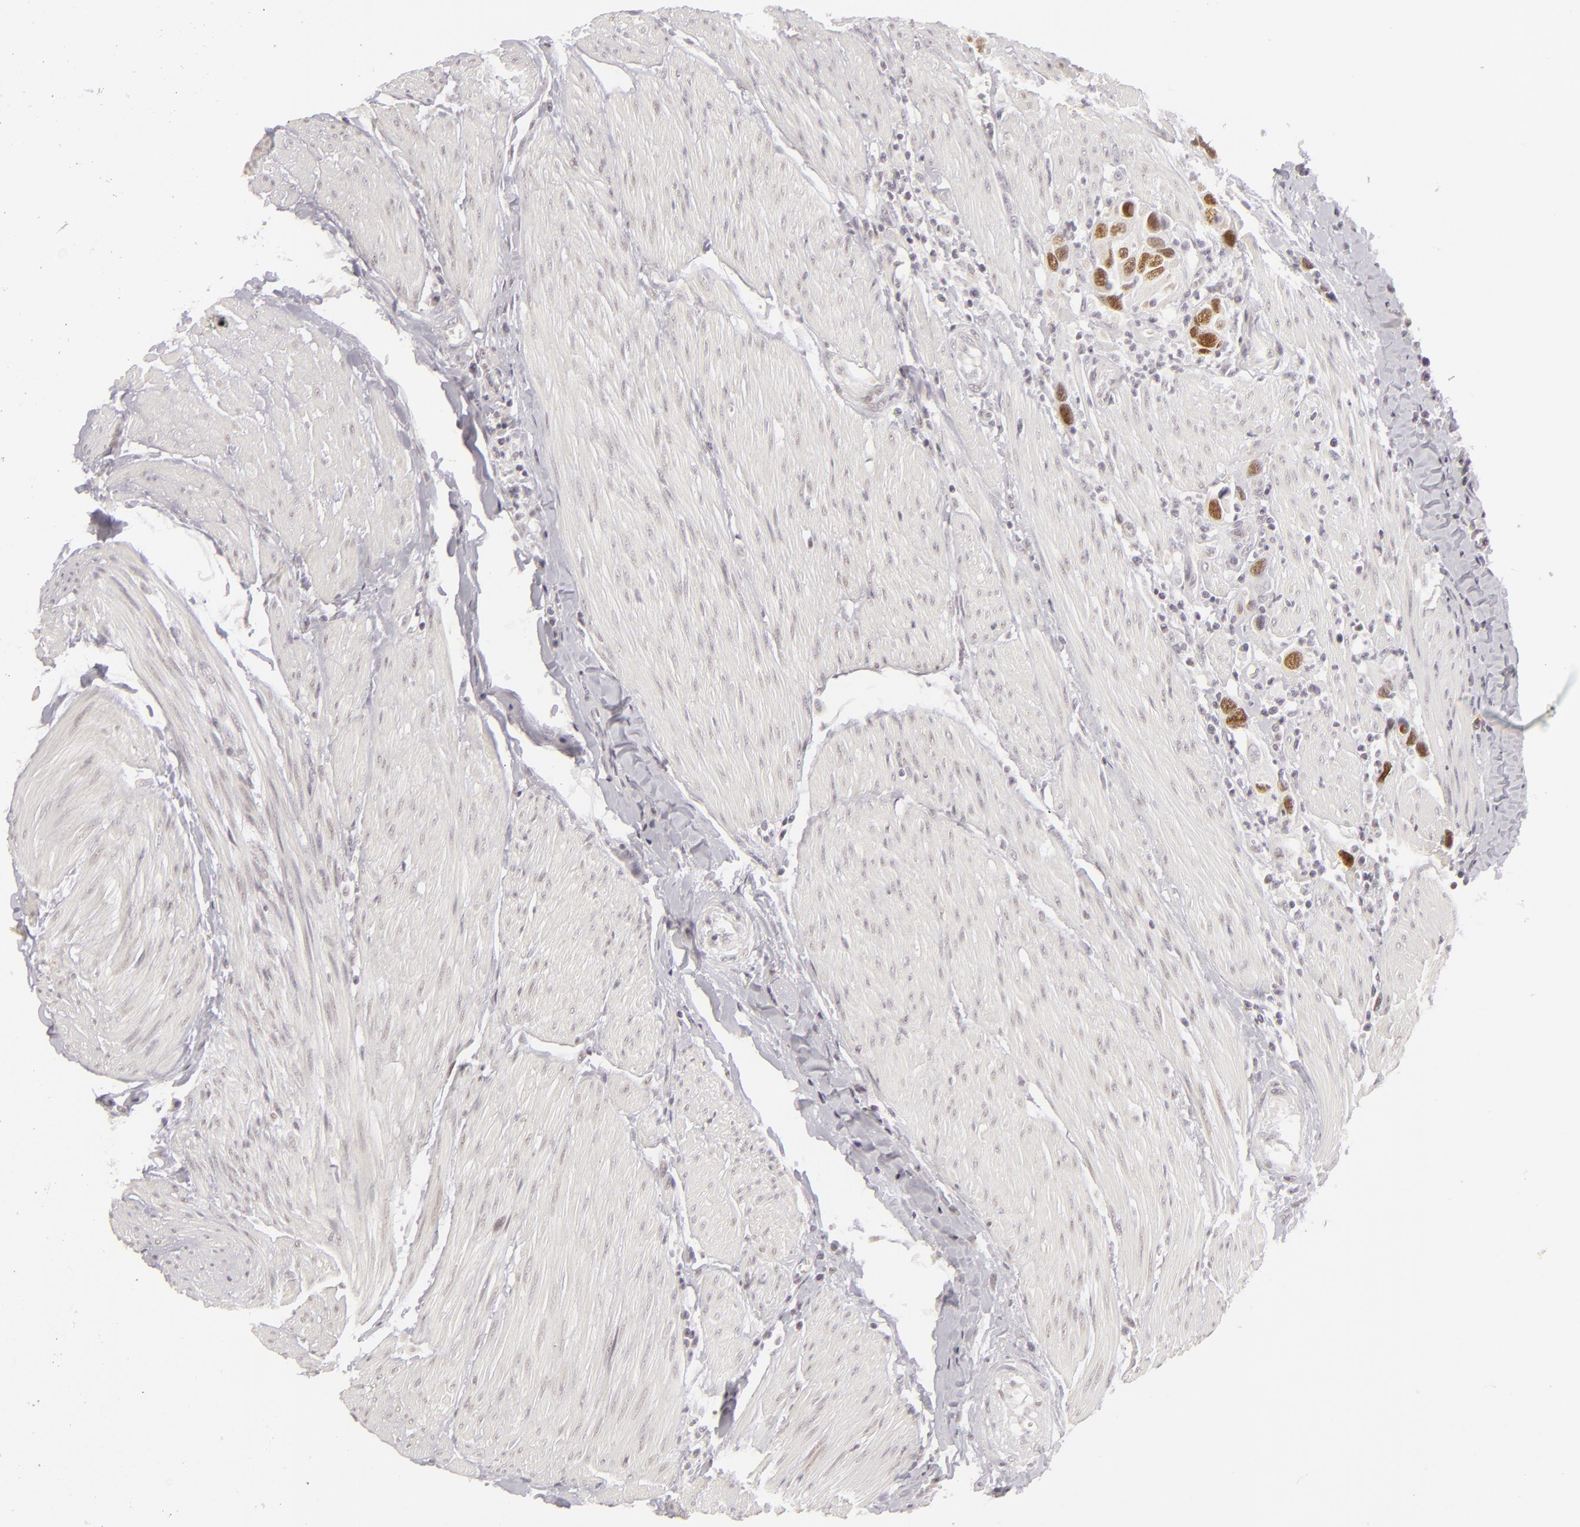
{"staining": {"intensity": "moderate", "quantity": "<25%", "location": "nuclear"}, "tissue": "urothelial cancer", "cell_type": "Tumor cells", "image_type": "cancer", "snomed": [{"axis": "morphology", "description": "Urothelial carcinoma, High grade"}, {"axis": "topography", "description": "Urinary bladder"}], "caption": "IHC of human high-grade urothelial carcinoma reveals low levels of moderate nuclear staining in about <25% of tumor cells. (Stains: DAB in brown, nuclei in blue, Microscopy: brightfield microscopy at high magnification).", "gene": "SIX1", "patient": {"sex": "male", "age": 66}}